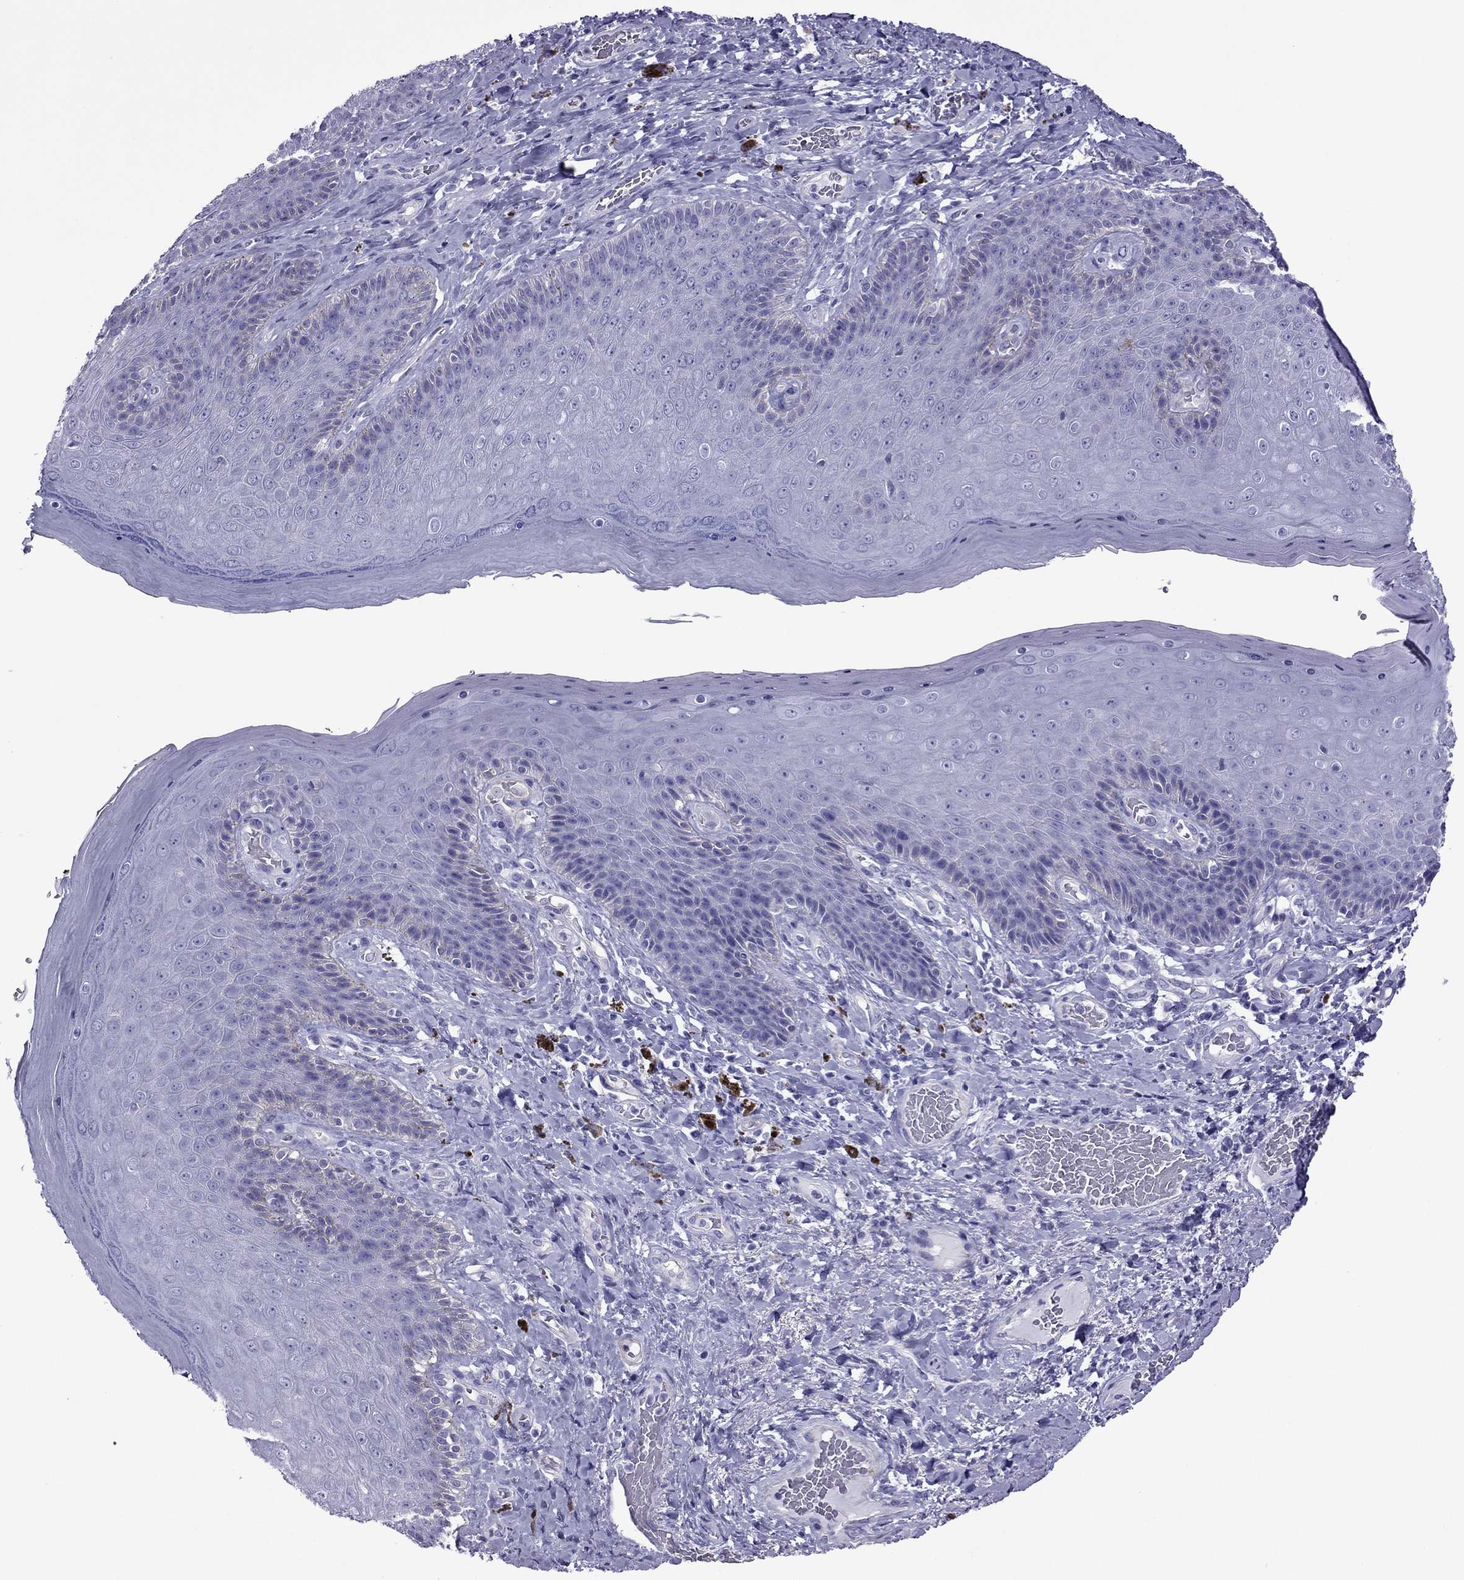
{"staining": {"intensity": "negative", "quantity": "none", "location": "none"}, "tissue": "skin", "cell_type": "Epidermal cells", "image_type": "normal", "snomed": [{"axis": "morphology", "description": "Normal tissue, NOS"}, {"axis": "topography", "description": "Skeletal muscle"}, {"axis": "topography", "description": "Anal"}, {"axis": "topography", "description": "Peripheral nerve tissue"}], "caption": "Skin was stained to show a protein in brown. There is no significant expression in epidermal cells. (DAB (3,3'-diaminobenzidine) immunohistochemistry (IHC), high magnification).", "gene": "MYL11", "patient": {"sex": "male", "age": 53}}